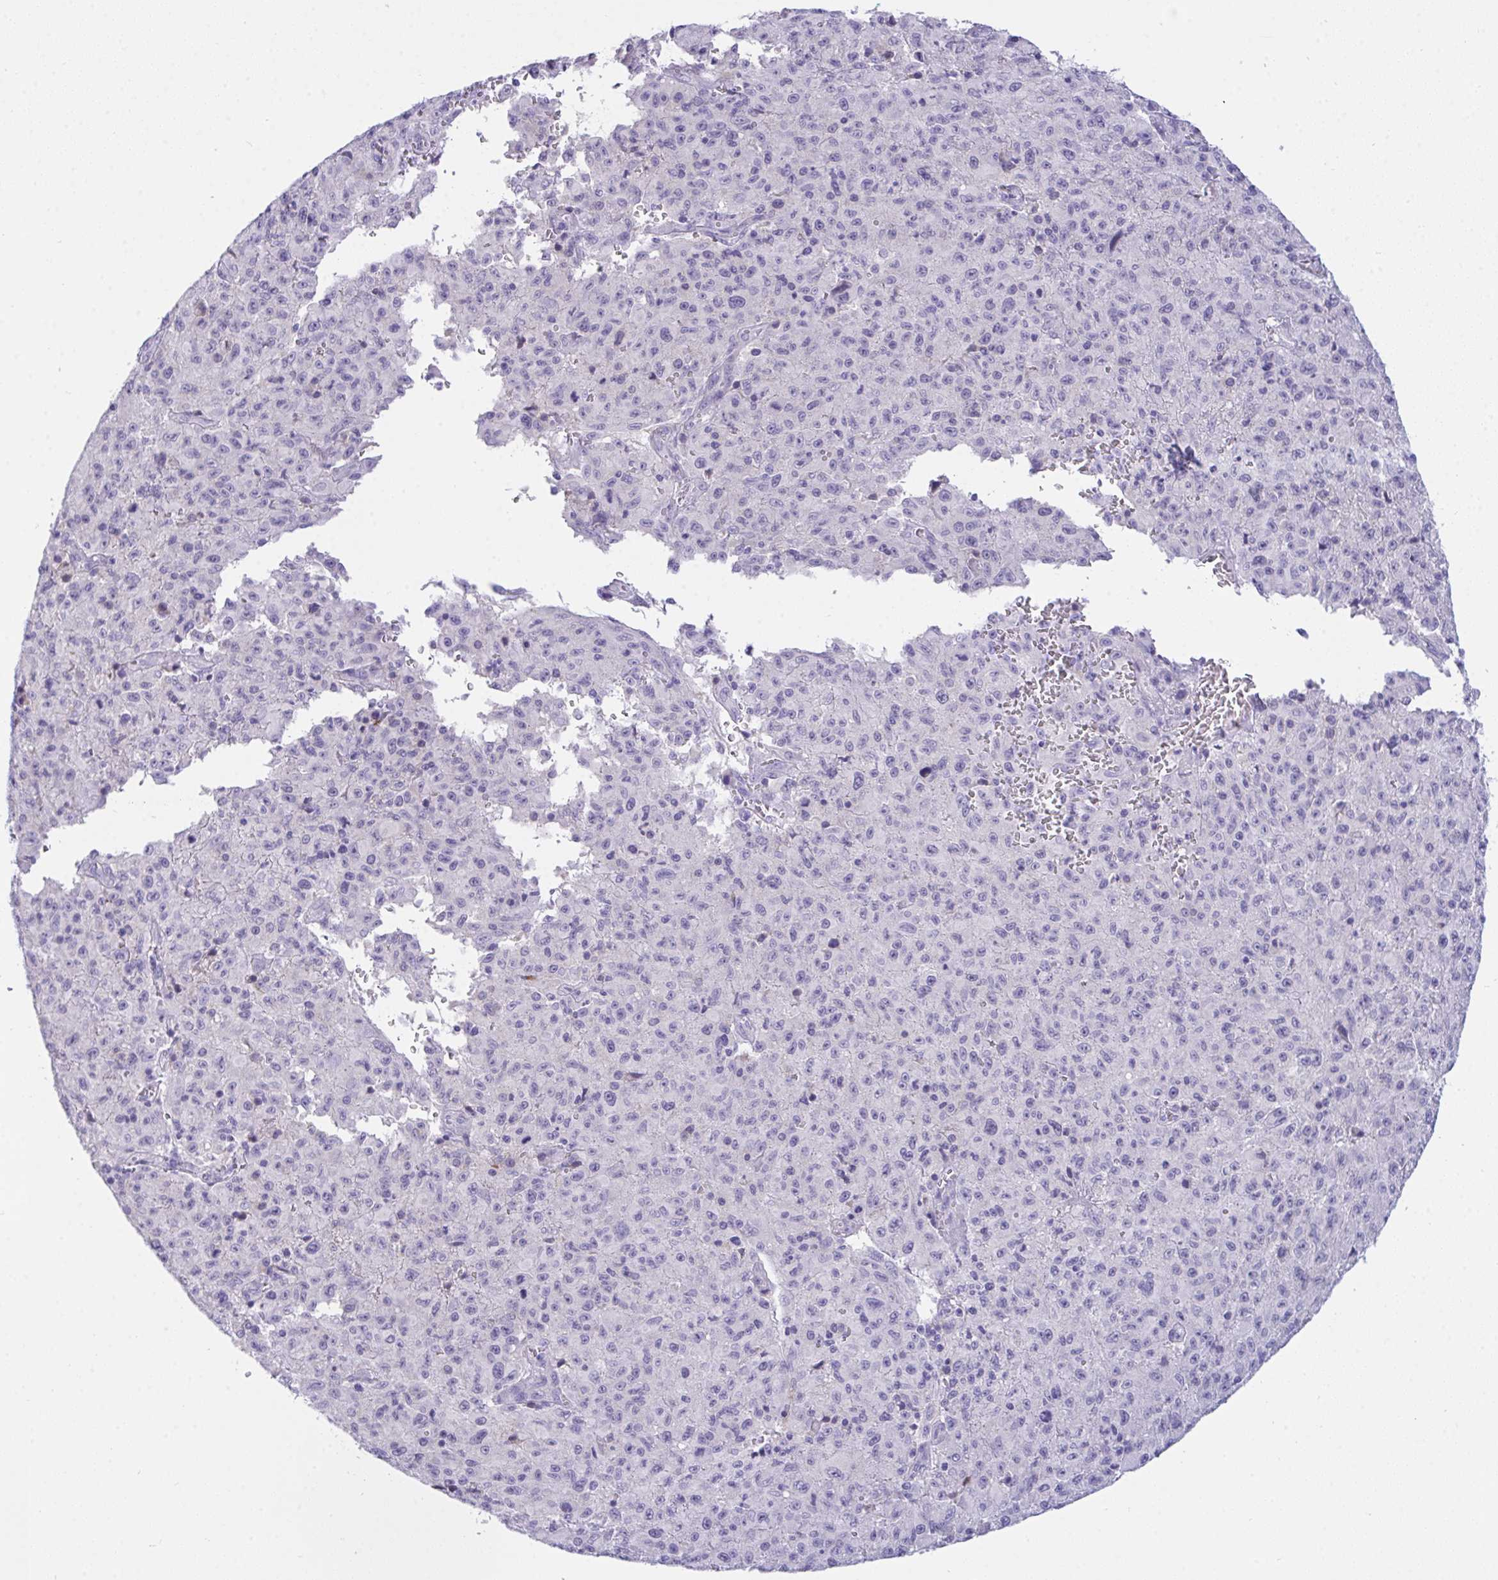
{"staining": {"intensity": "negative", "quantity": "none", "location": "none"}, "tissue": "melanoma", "cell_type": "Tumor cells", "image_type": "cancer", "snomed": [{"axis": "morphology", "description": "Malignant melanoma, NOS"}, {"axis": "topography", "description": "Skin"}], "caption": "Tumor cells are negative for brown protein staining in malignant melanoma.", "gene": "SEMA6B", "patient": {"sex": "male", "age": 46}}